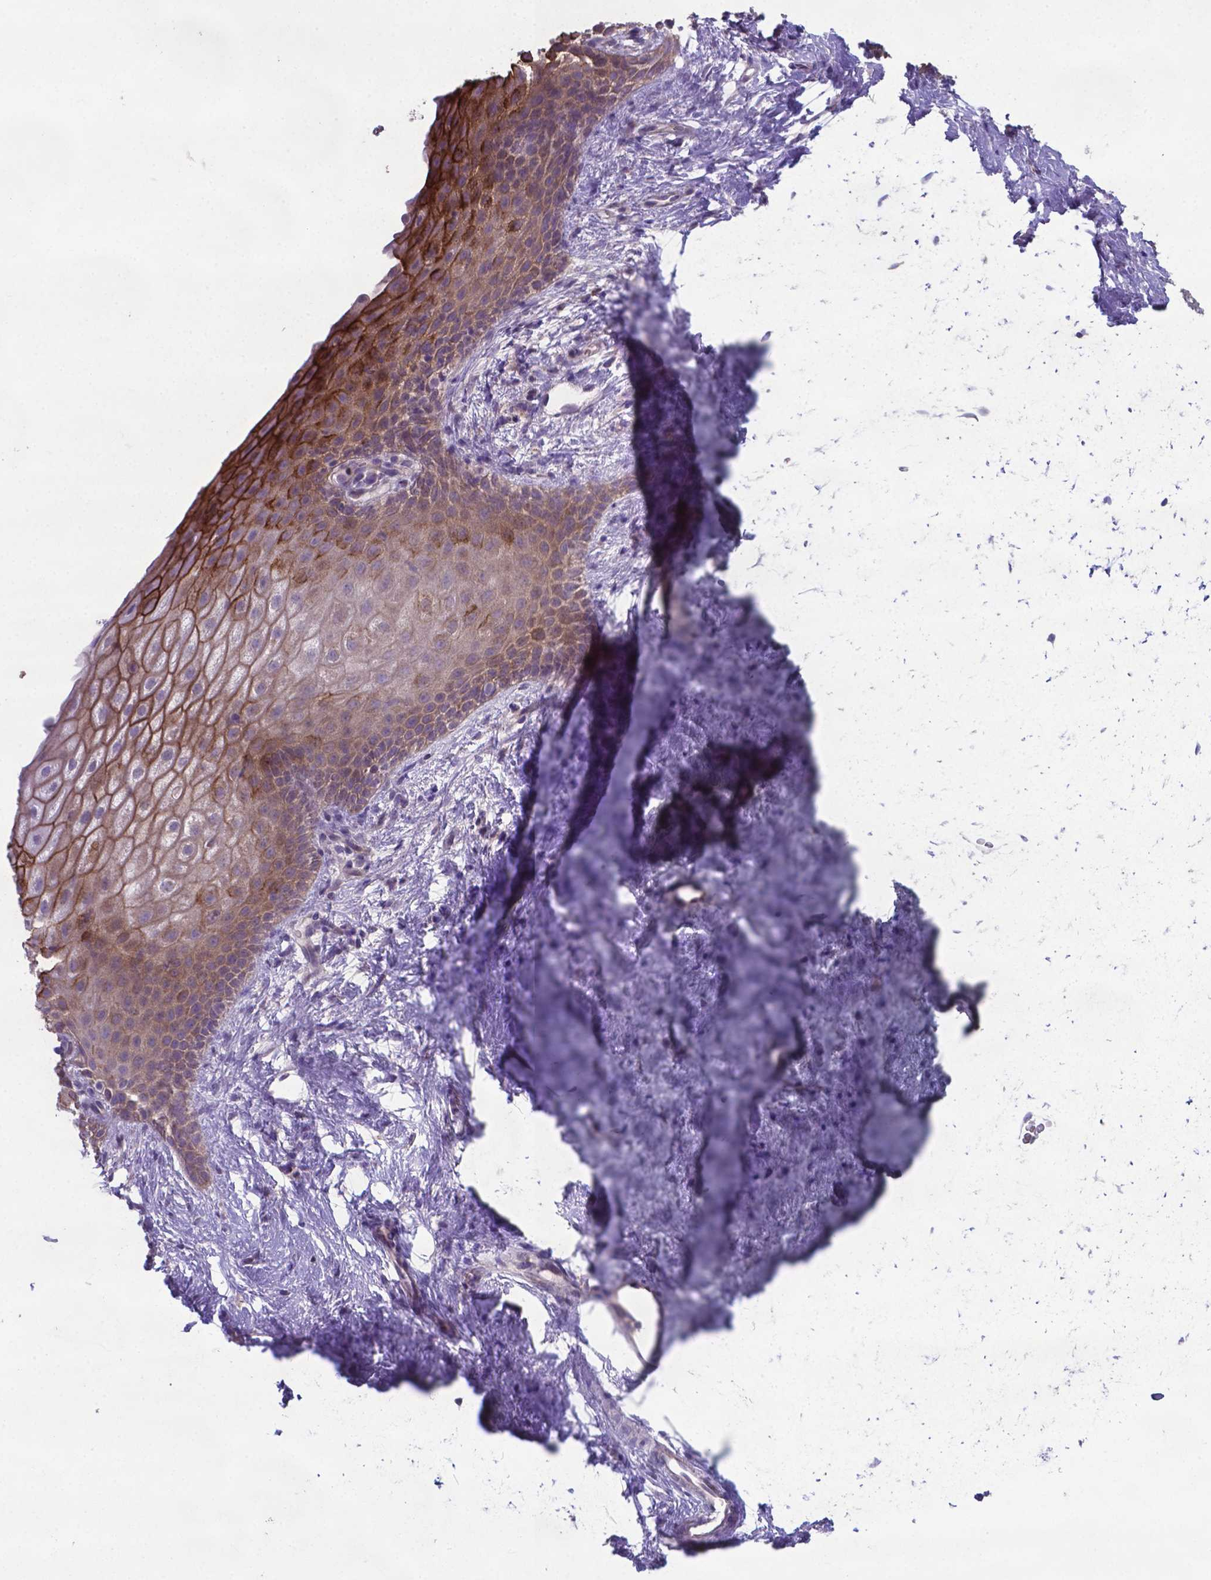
{"staining": {"intensity": "moderate", "quantity": ">75%", "location": "cytoplasmic/membranous"}, "tissue": "skin", "cell_type": "Epidermal cells", "image_type": "normal", "snomed": [{"axis": "morphology", "description": "Normal tissue, NOS"}, {"axis": "topography", "description": "Anal"}], "caption": "IHC staining of benign skin, which reveals medium levels of moderate cytoplasmic/membranous staining in about >75% of epidermal cells indicating moderate cytoplasmic/membranous protein staining. The staining was performed using DAB (3,3'-diaminobenzidine) (brown) for protein detection and nuclei were counterstained in hematoxylin (blue).", "gene": "TYRO3", "patient": {"sex": "female", "age": 46}}